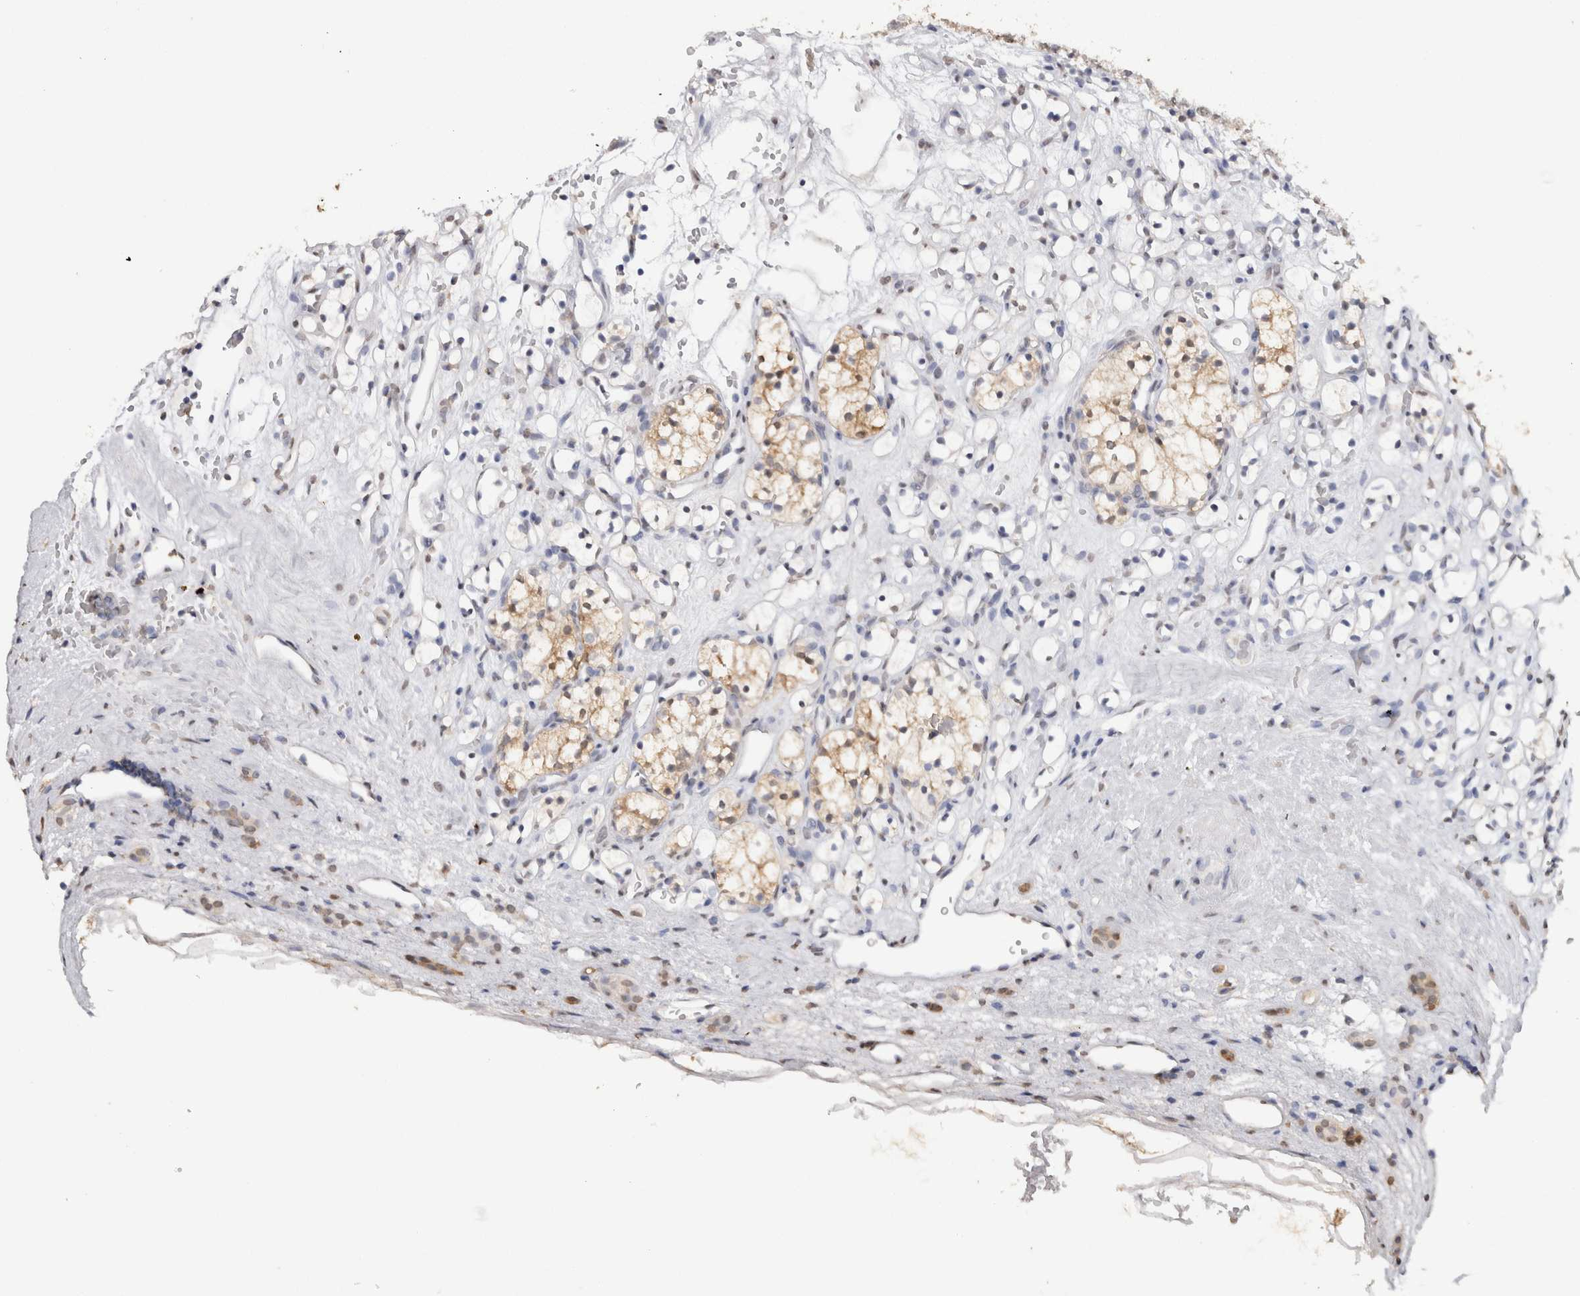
{"staining": {"intensity": "moderate", "quantity": "<25%", "location": "cytoplasmic/membranous"}, "tissue": "renal cancer", "cell_type": "Tumor cells", "image_type": "cancer", "snomed": [{"axis": "morphology", "description": "Adenocarcinoma, NOS"}, {"axis": "topography", "description": "Kidney"}], "caption": "A histopathology image of adenocarcinoma (renal) stained for a protein reveals moderate cytoplasmic/membranous brown staining in tumor cells.", "gene": "LGALS2", "patient": {"sex": "female", "age": 60}}